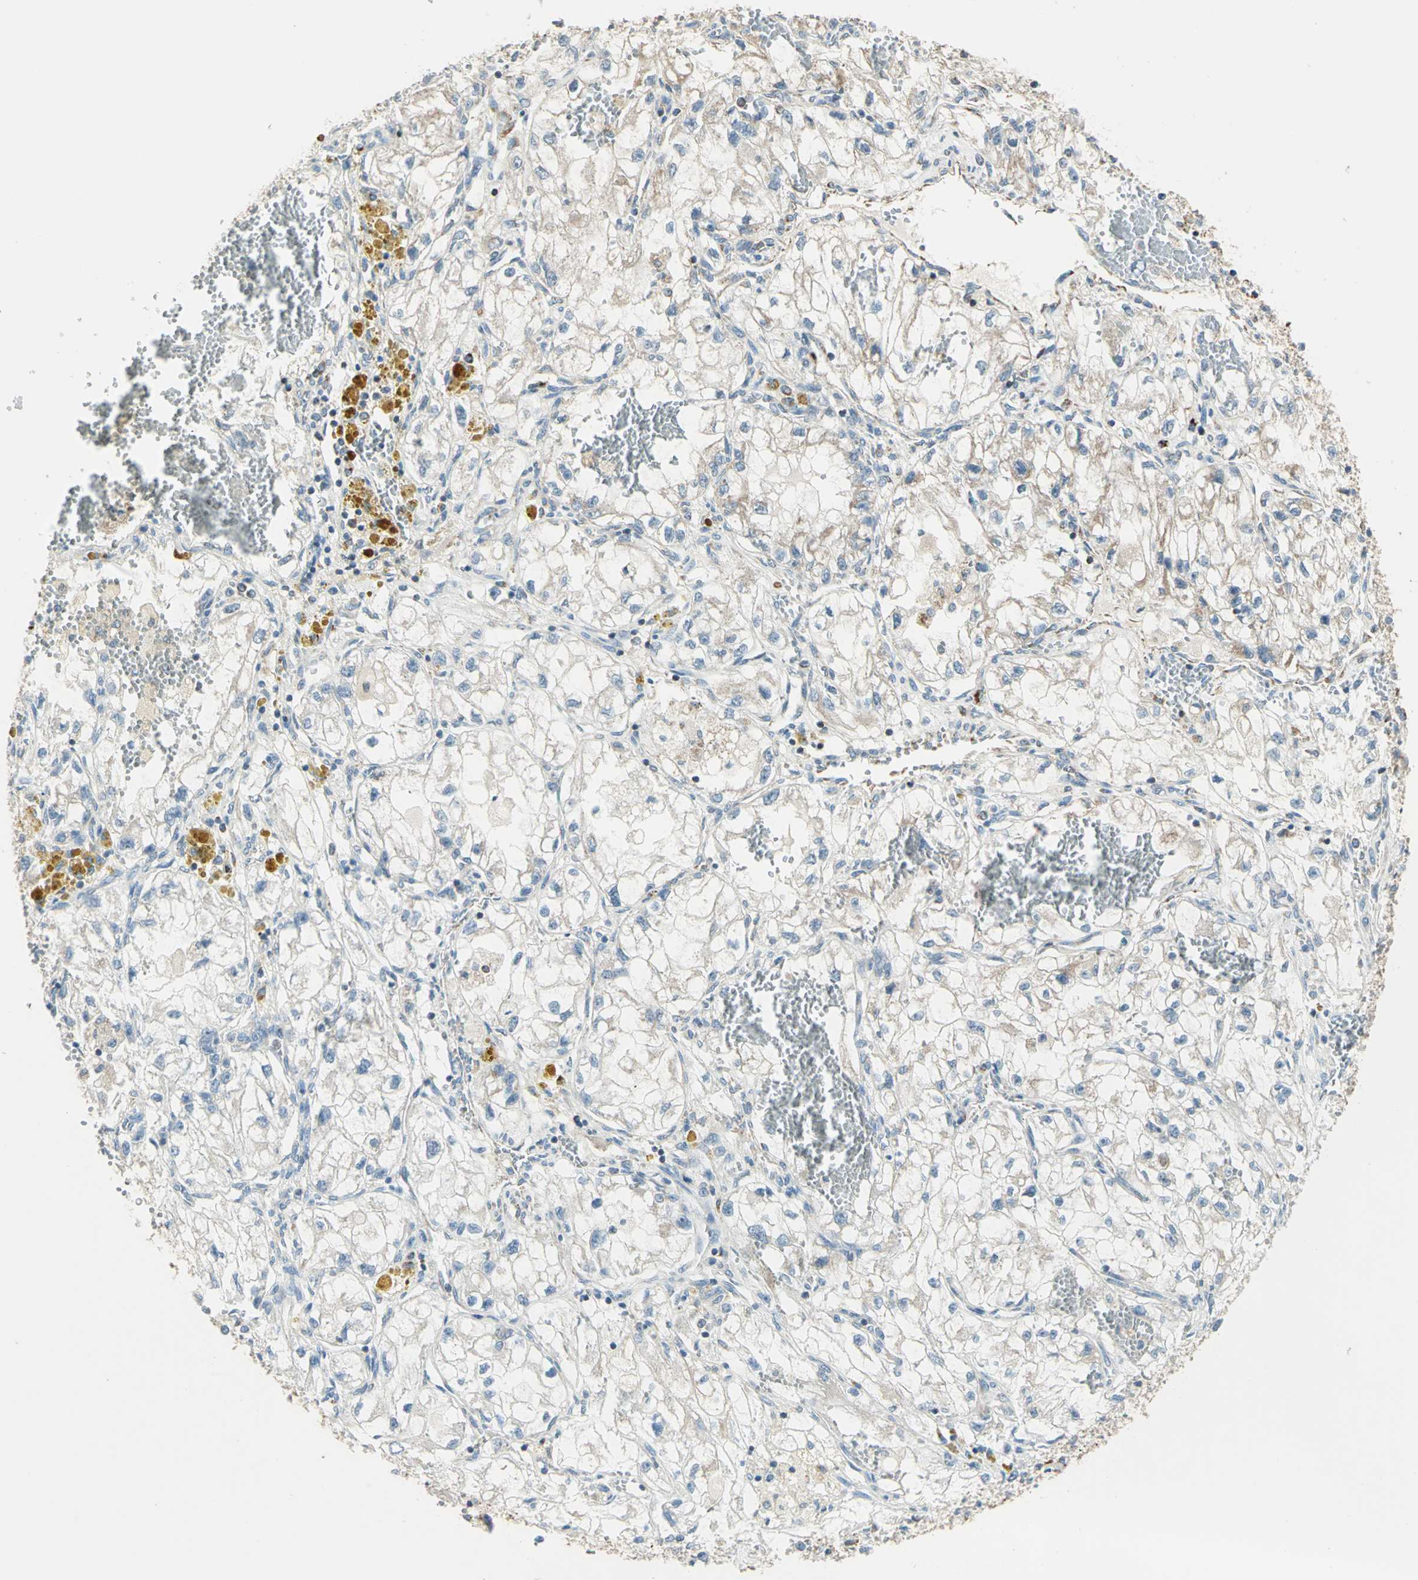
{"staining": {"intensity": "weak", "quantity": "<25%", "location": "cytoplasmic/membranous"}, "tissue": "renal cancer", "cell_type": "Tumor cells", "image_type": "cancer", "snomed": [{"axis": "morphology", "description": "Adenocarcinoma, NOS"}, {"axis": "topography", "description": "Kidney"}], "caption": "An immunohistochemistry image of renal cancer (adenocarcinoma) is shown. There is no staining in tumor cells of renal cancer (adenocarcinoma).", "gene": "ACADM", "patient": {"sex": "female", "age": 70}}